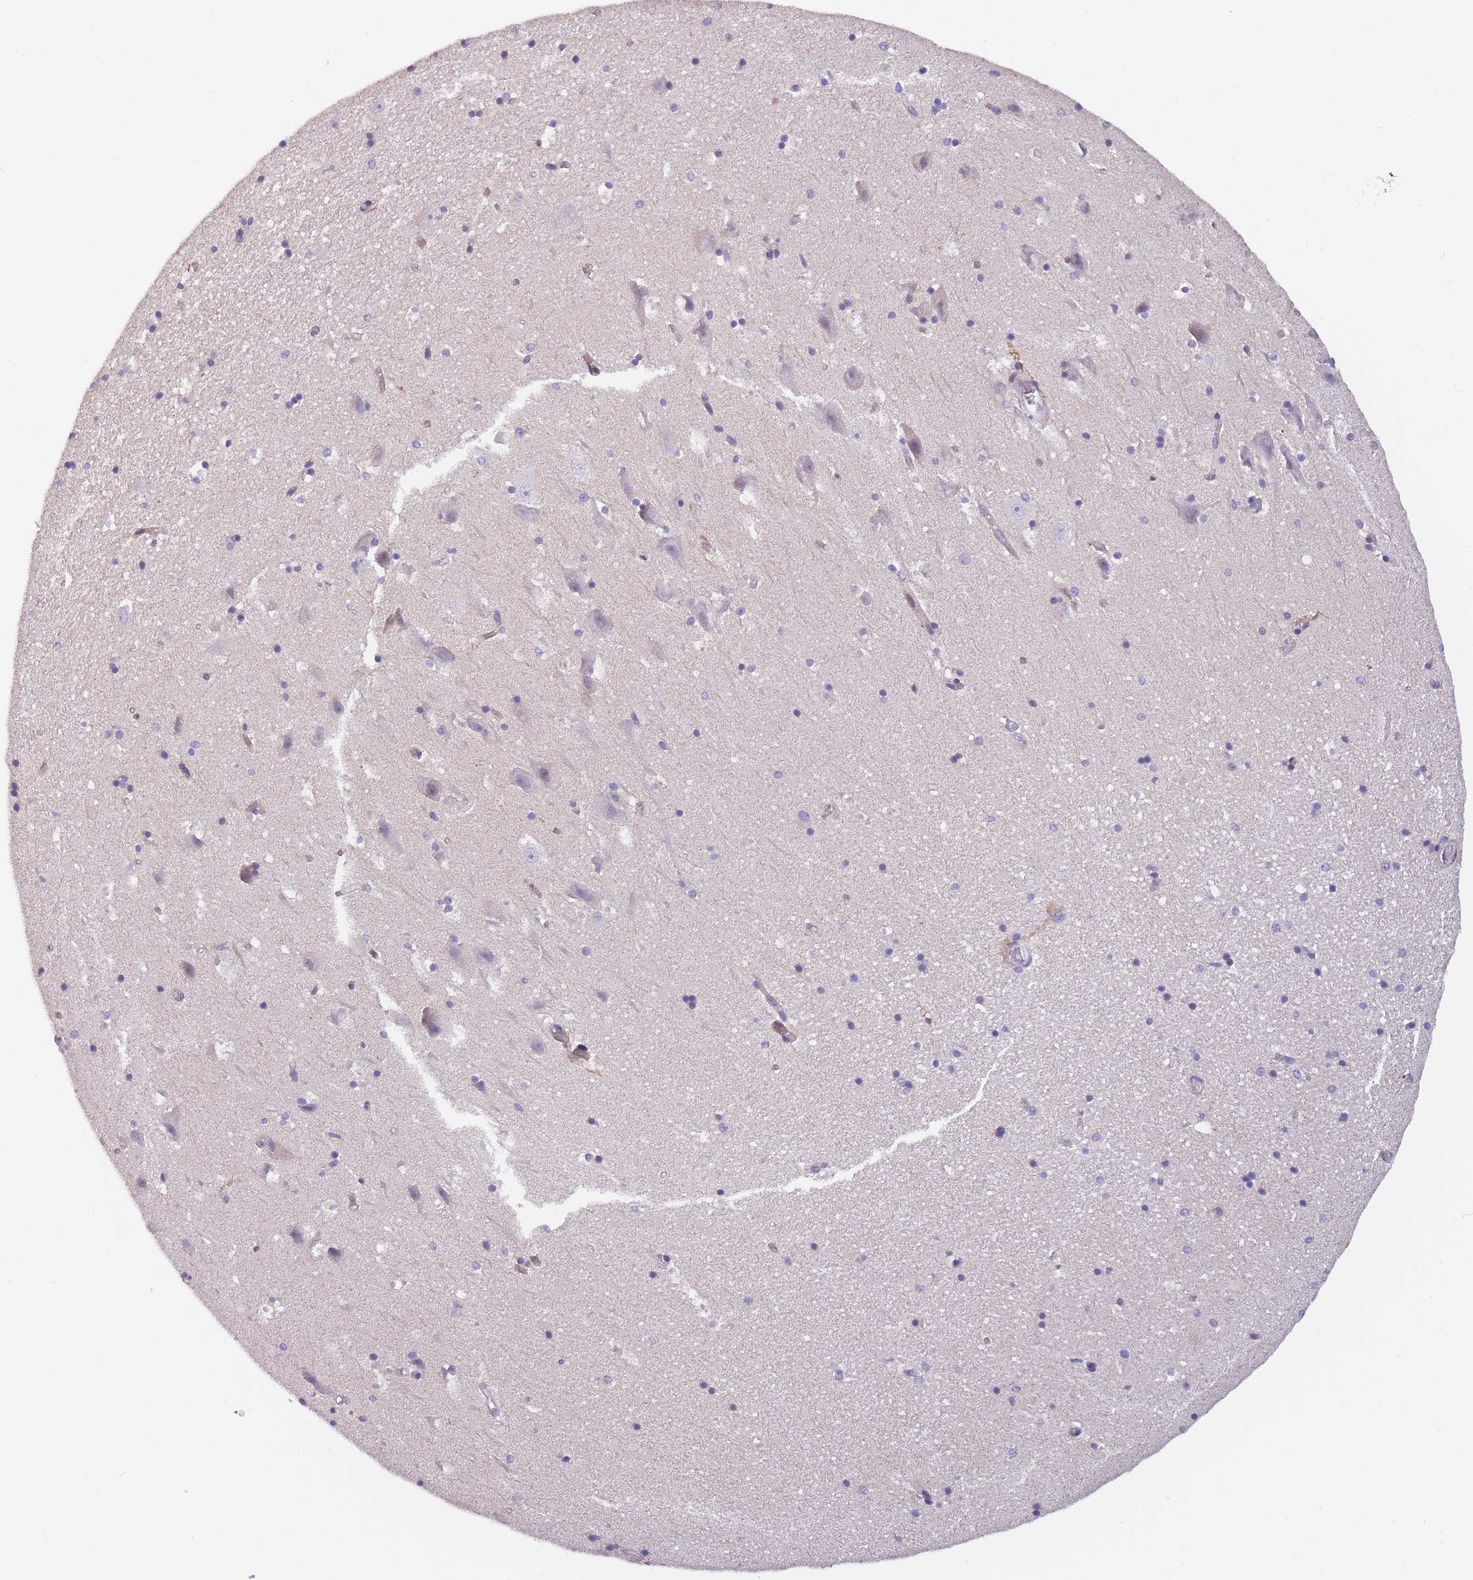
{"staining": {"intensity": "negative", "quantity": "none", "location": "none"}, "tissue": "hippocampus", "cell_type": "Glial cells", "image_type": "normal", "snomed": [{"axis": "morphology", "description": "Normal tissue, NOS"}, {"axis": "topography", "description": "Hippocampus"}], "caption": "A histopathology image of hippocampus stained for a protein shows no brown staining in glial cells.", "gene": "FAM83F", "patient": {"sex": "male", "age": 37}}